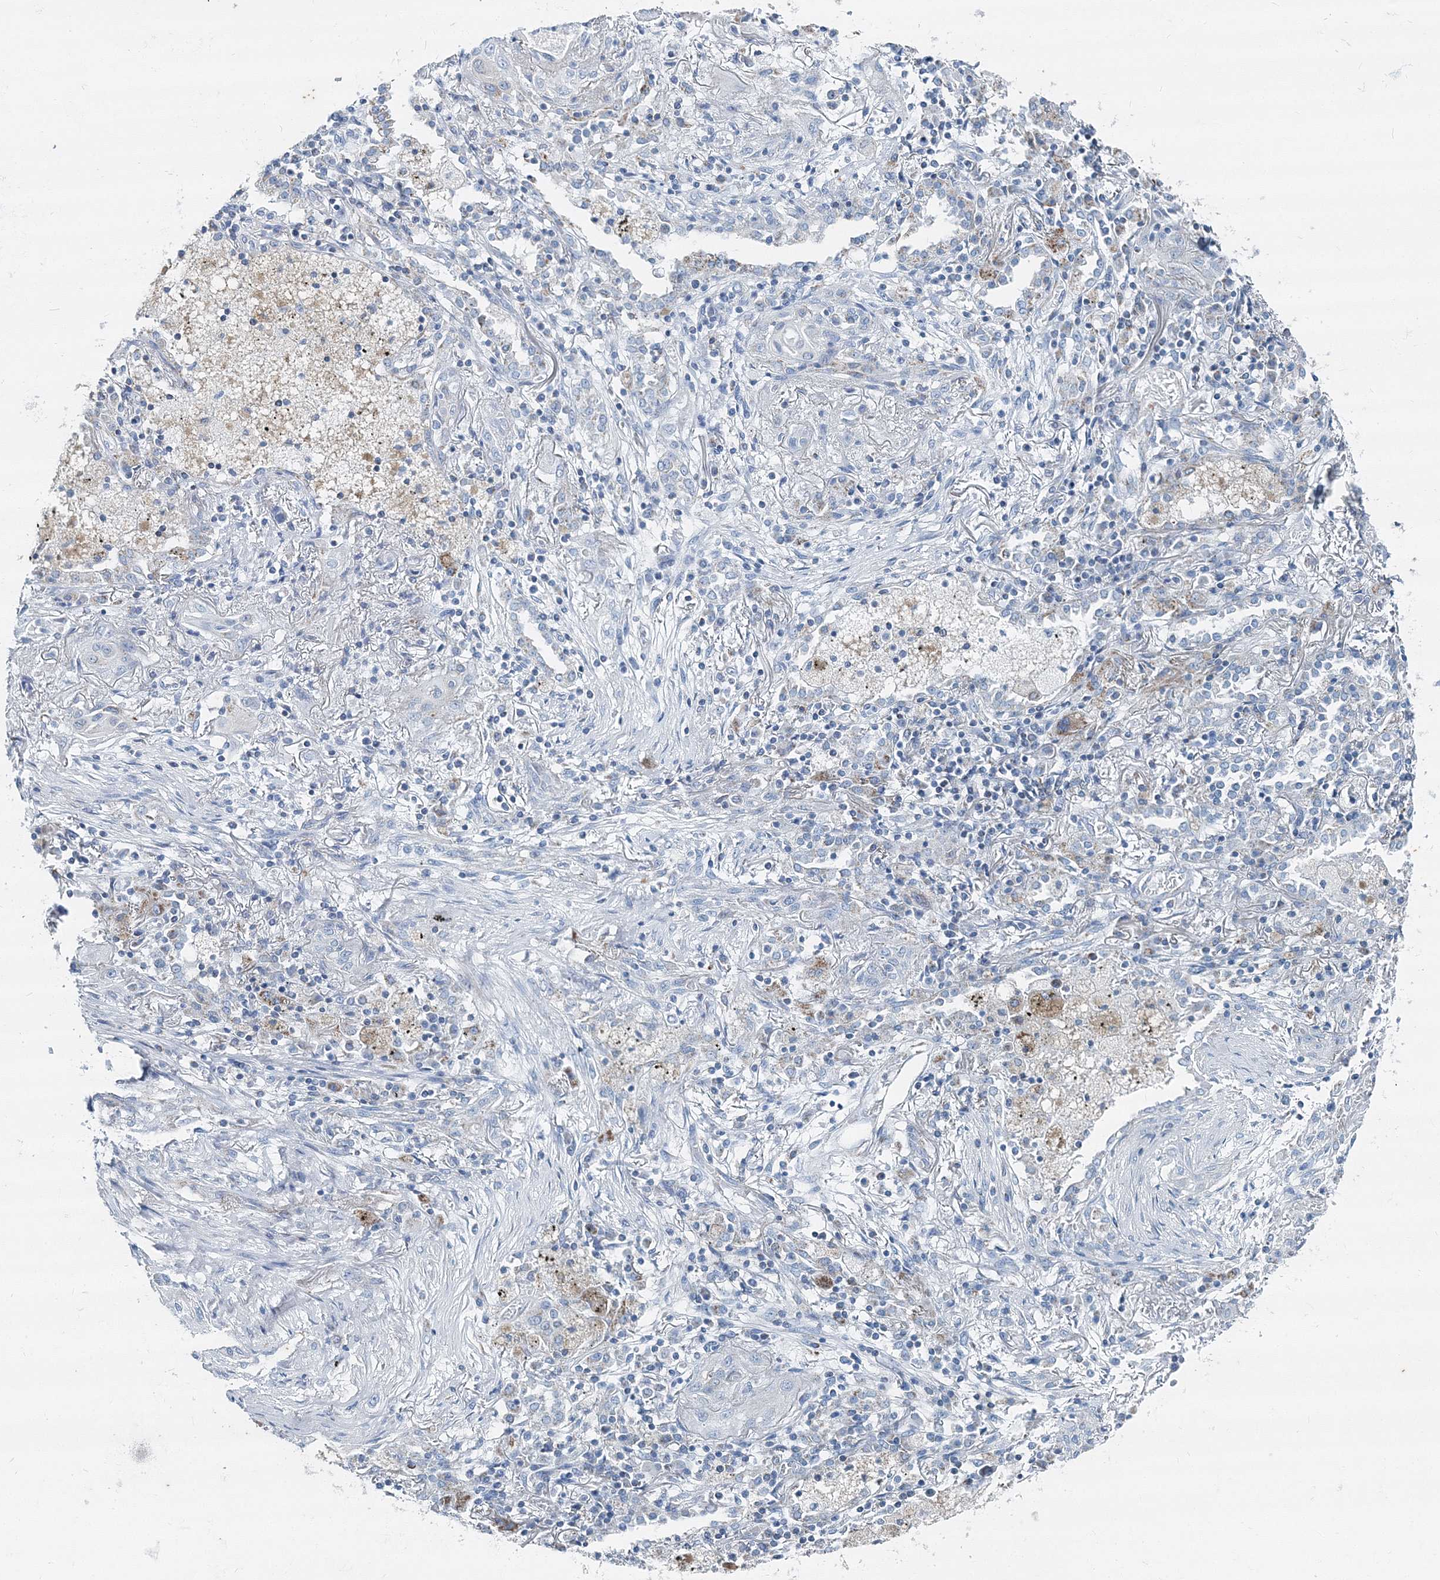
{"staining": {"intensity": "negative", "quantity": "none", "location": "none"}, "tissue": "lung cancer", "cell_type": "Tumor cells", "image_type": "cancer", "snomed": [{"axis": "morphology", "description": "Squamous cell carcinoma, NOS"}, {"axis": "topography", "description": "Lung"}], "caption": "Immunohistochemical staining of human lung squamous cell carcinoma reveals no significant positivity in tumor cells.", "gene": "GABARAPL2", "patient": {"sex": "female", "age": 47}}